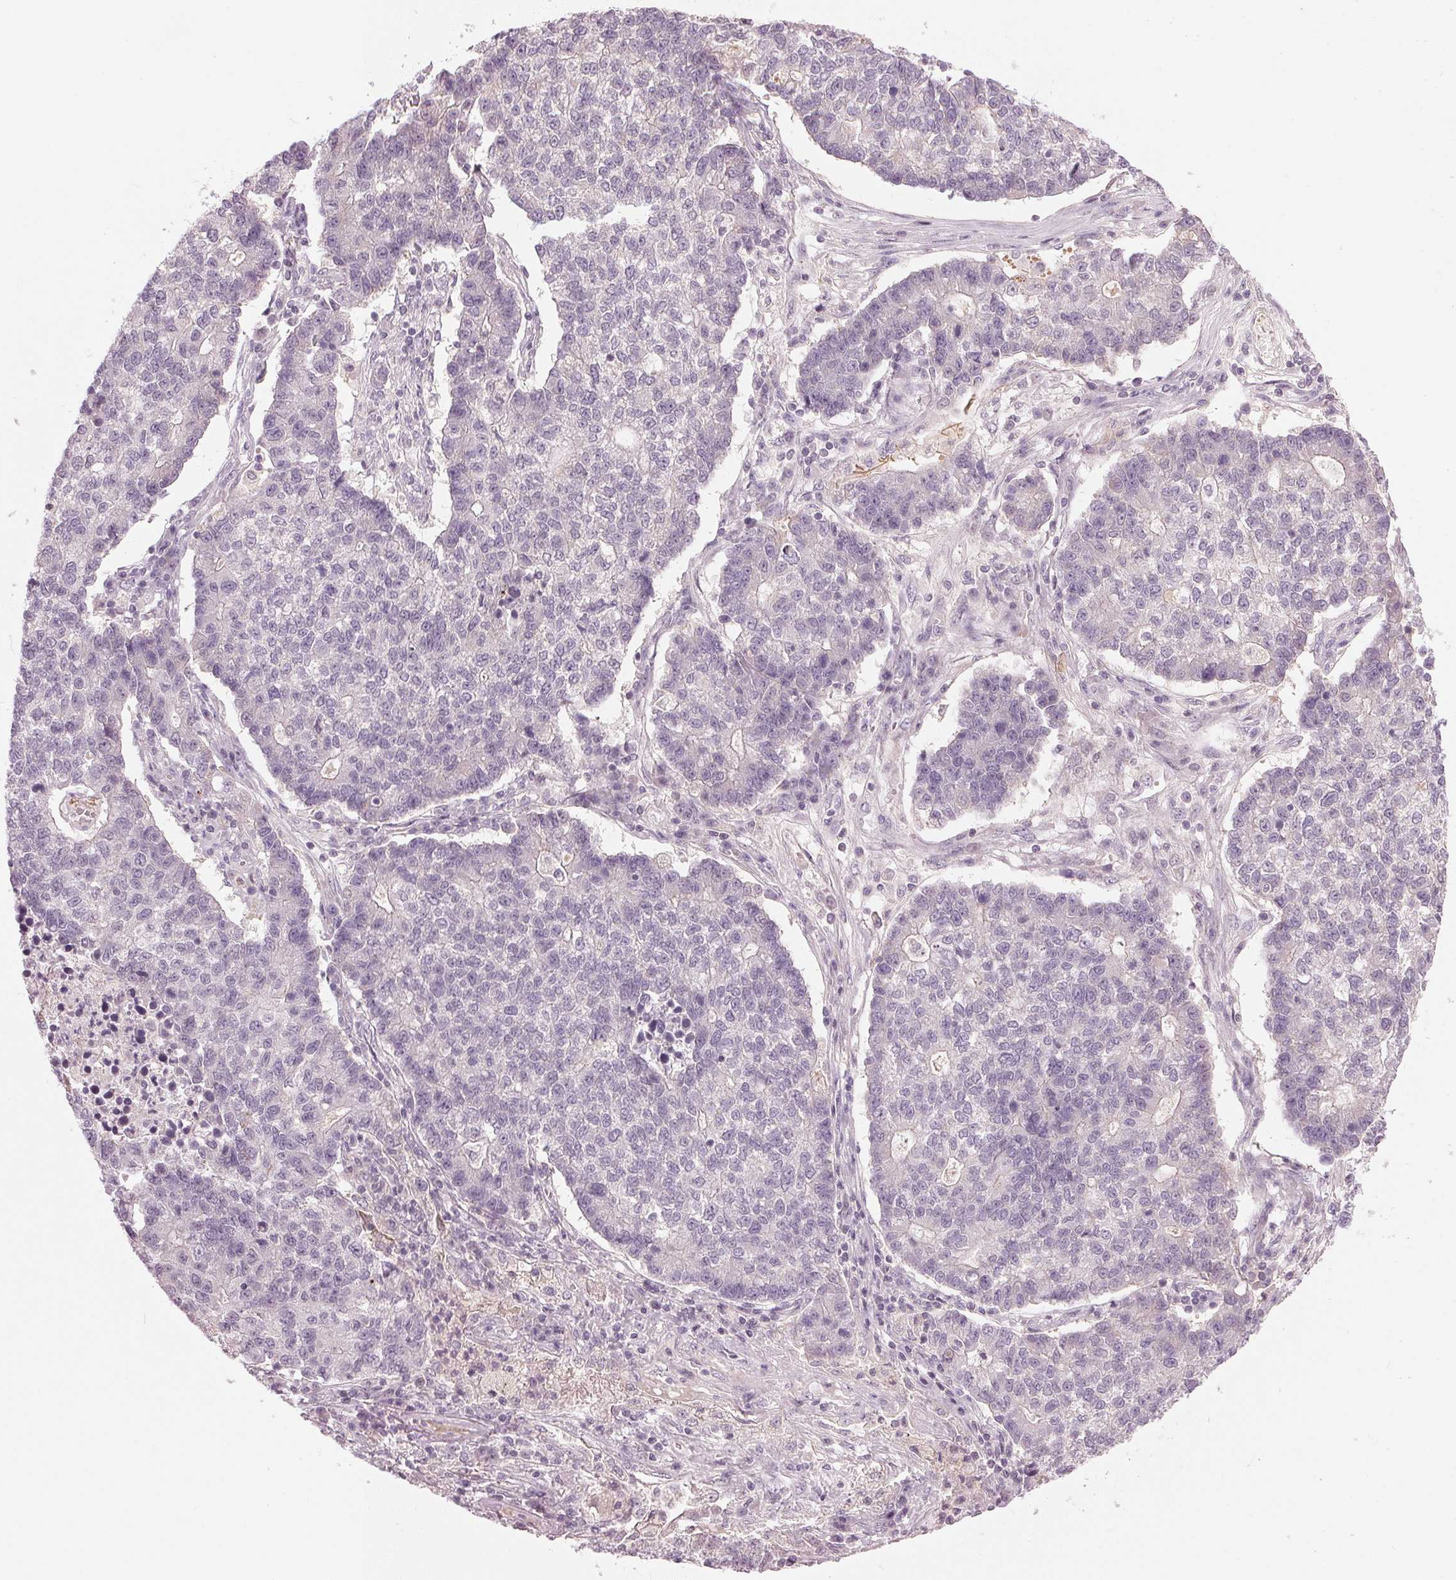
{"staining": {"intensity": "negative", "quantity": "none", "location": "none"}, "tissue": "lung cancer", "cell_type": "Tumor cells", "image_type": "cancer", "snomed": [{"axis": "morphology", "description": "Adenocarcinoma, NOS"}, {"axis": "topography", "description": "Lung"}], "caption": "Lung adenocarcinoma was stained to show a protein in brown. There is no significant expression in tumor cells.", "gene": "ZNF605", "patient": {"sex": "male", "age": 57}}